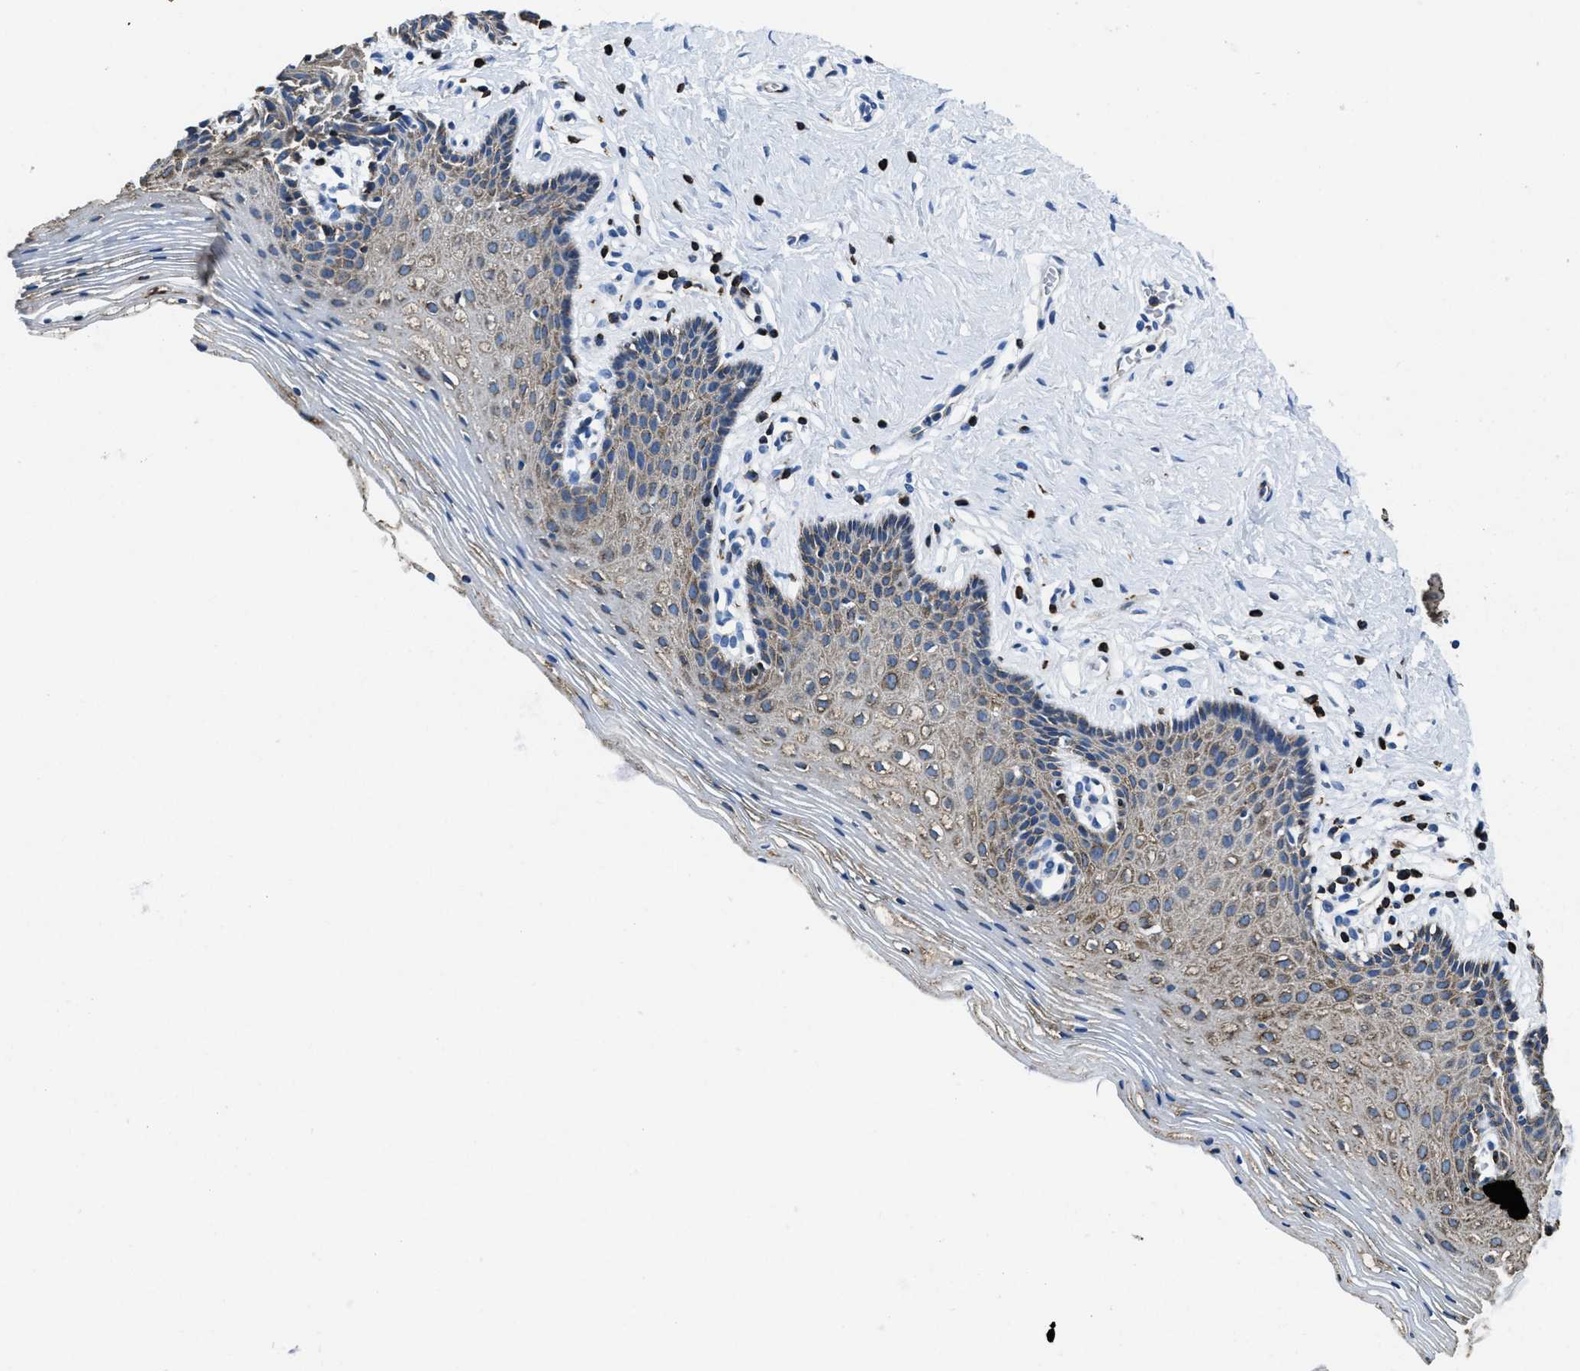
{"staining": {"intensity": "moderate", "quantity": ">75%", "location": "cytoplasmic/membranous"}, "tissue": "vagina", "cell_type": "Squamous epithelial cells", "image_type": "normal", "snomed": [{"axis": "morphology", "description": "Normal tissue, NOS"}, {"axis": "topography", "description": "Vagina"}], "caption": "High-magnification brightfield microscopy of normal vagina stained with DAB (3,3'-diaminobenzidine) (brown) and counterstained with hematoxylin (blue). squamous epithelial cells exhibit moderate cytoplasmic/membranous positivity is appreciated in about>75% of cells.", "gene": "ITGA3", "patient": {"sex": "female", "age": 32}}